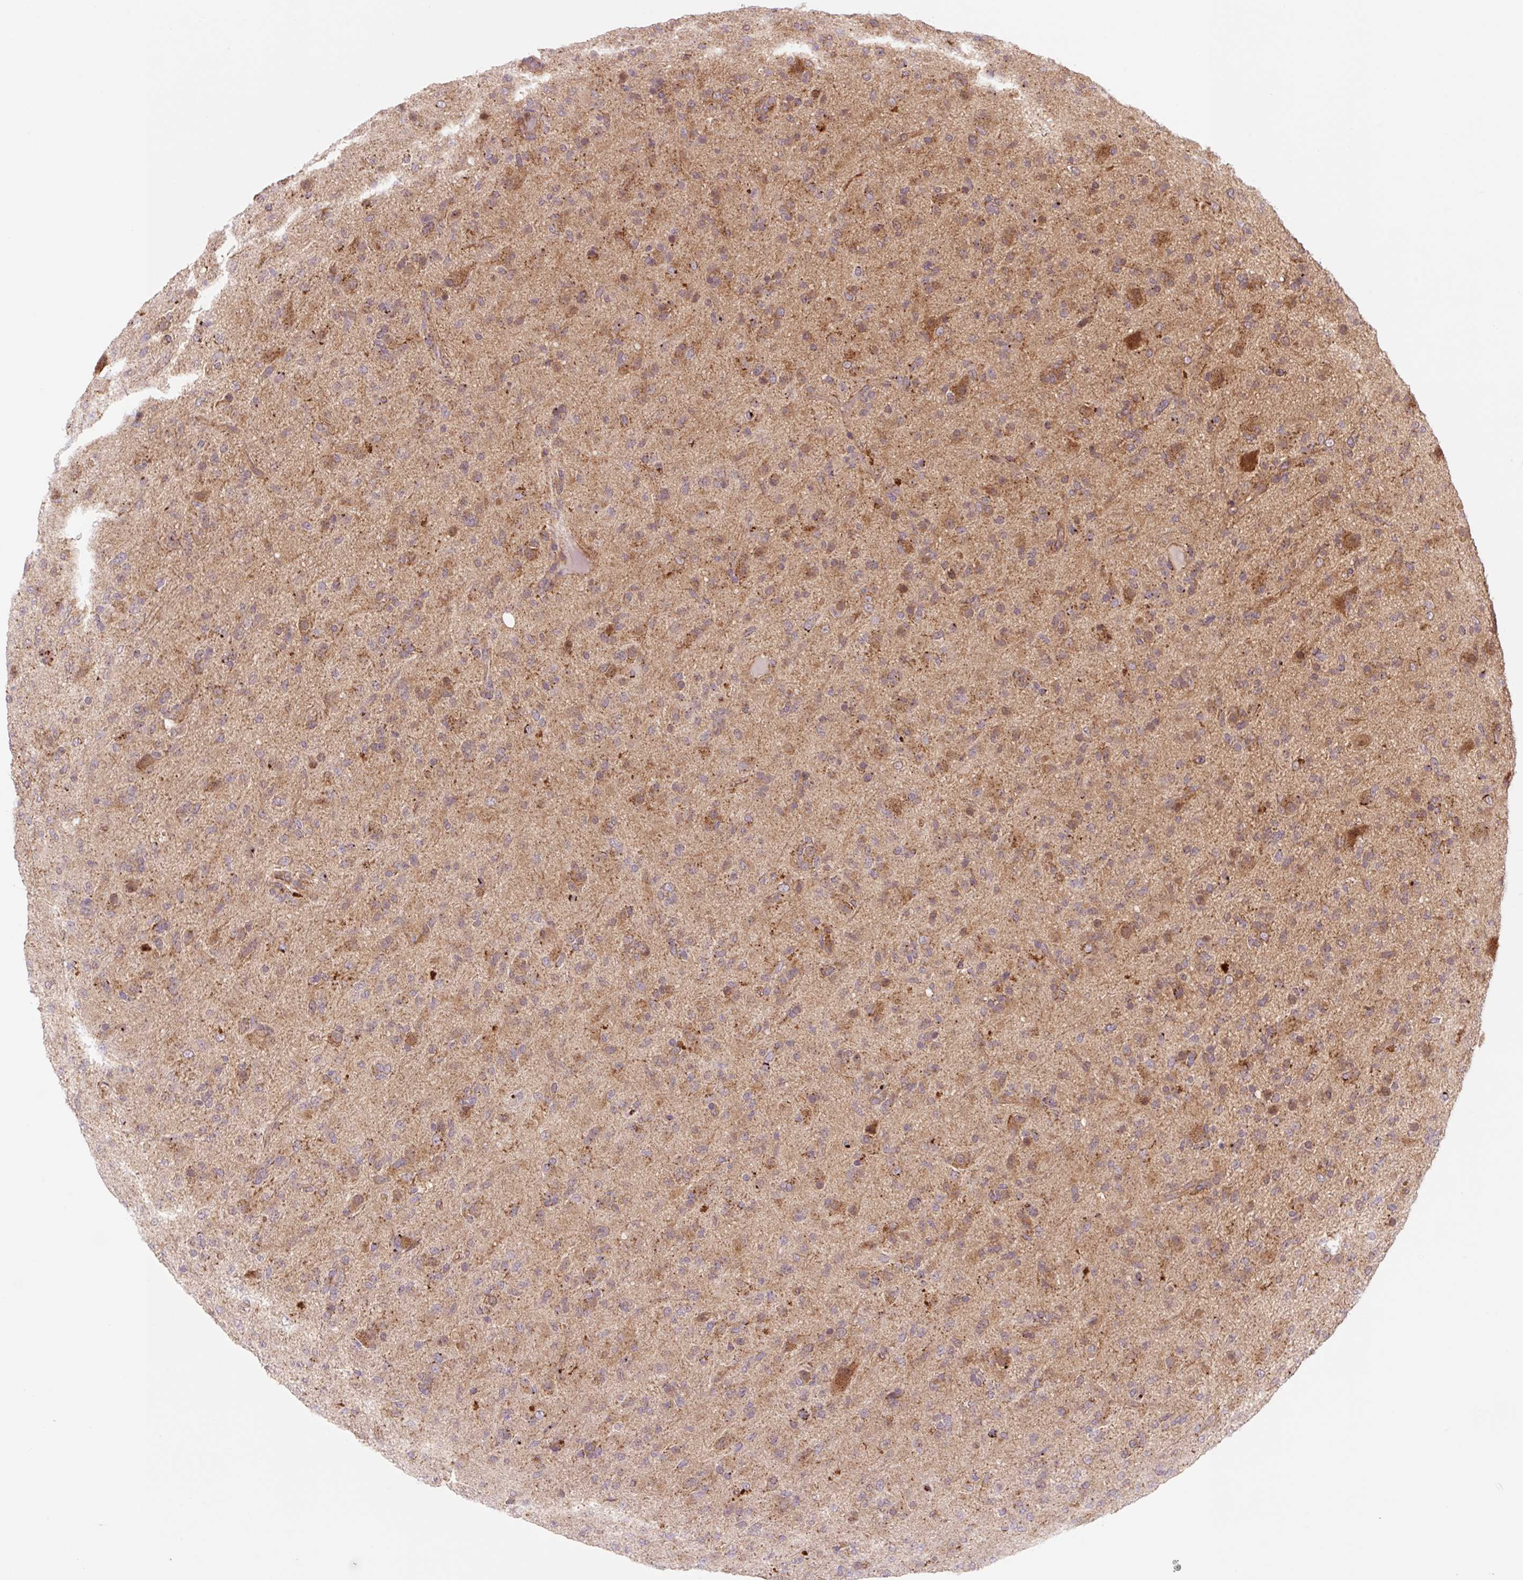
{"staining": {"intensity": "moderate", "quantity": "25%-75%", "location": "cytoplasmic/membranous"}, "tissue": "glioma", "cell_type": "Tumor cells", "image_type": "cancer", "snomed": [{"axis": "morphology", "description": "Glioma, malignant, Low grade"}, {"axis": "topography", "description": "Brain"}], "caption": "Immunohistochemical staining of human malignant glioma (low-grade) reveals medium levels of moderate cytoplasmic/membranous staining in about 25%-75% of tumor cells.", "gene": "VPS4A", "patient": {"sex": "male", "age": 65}}